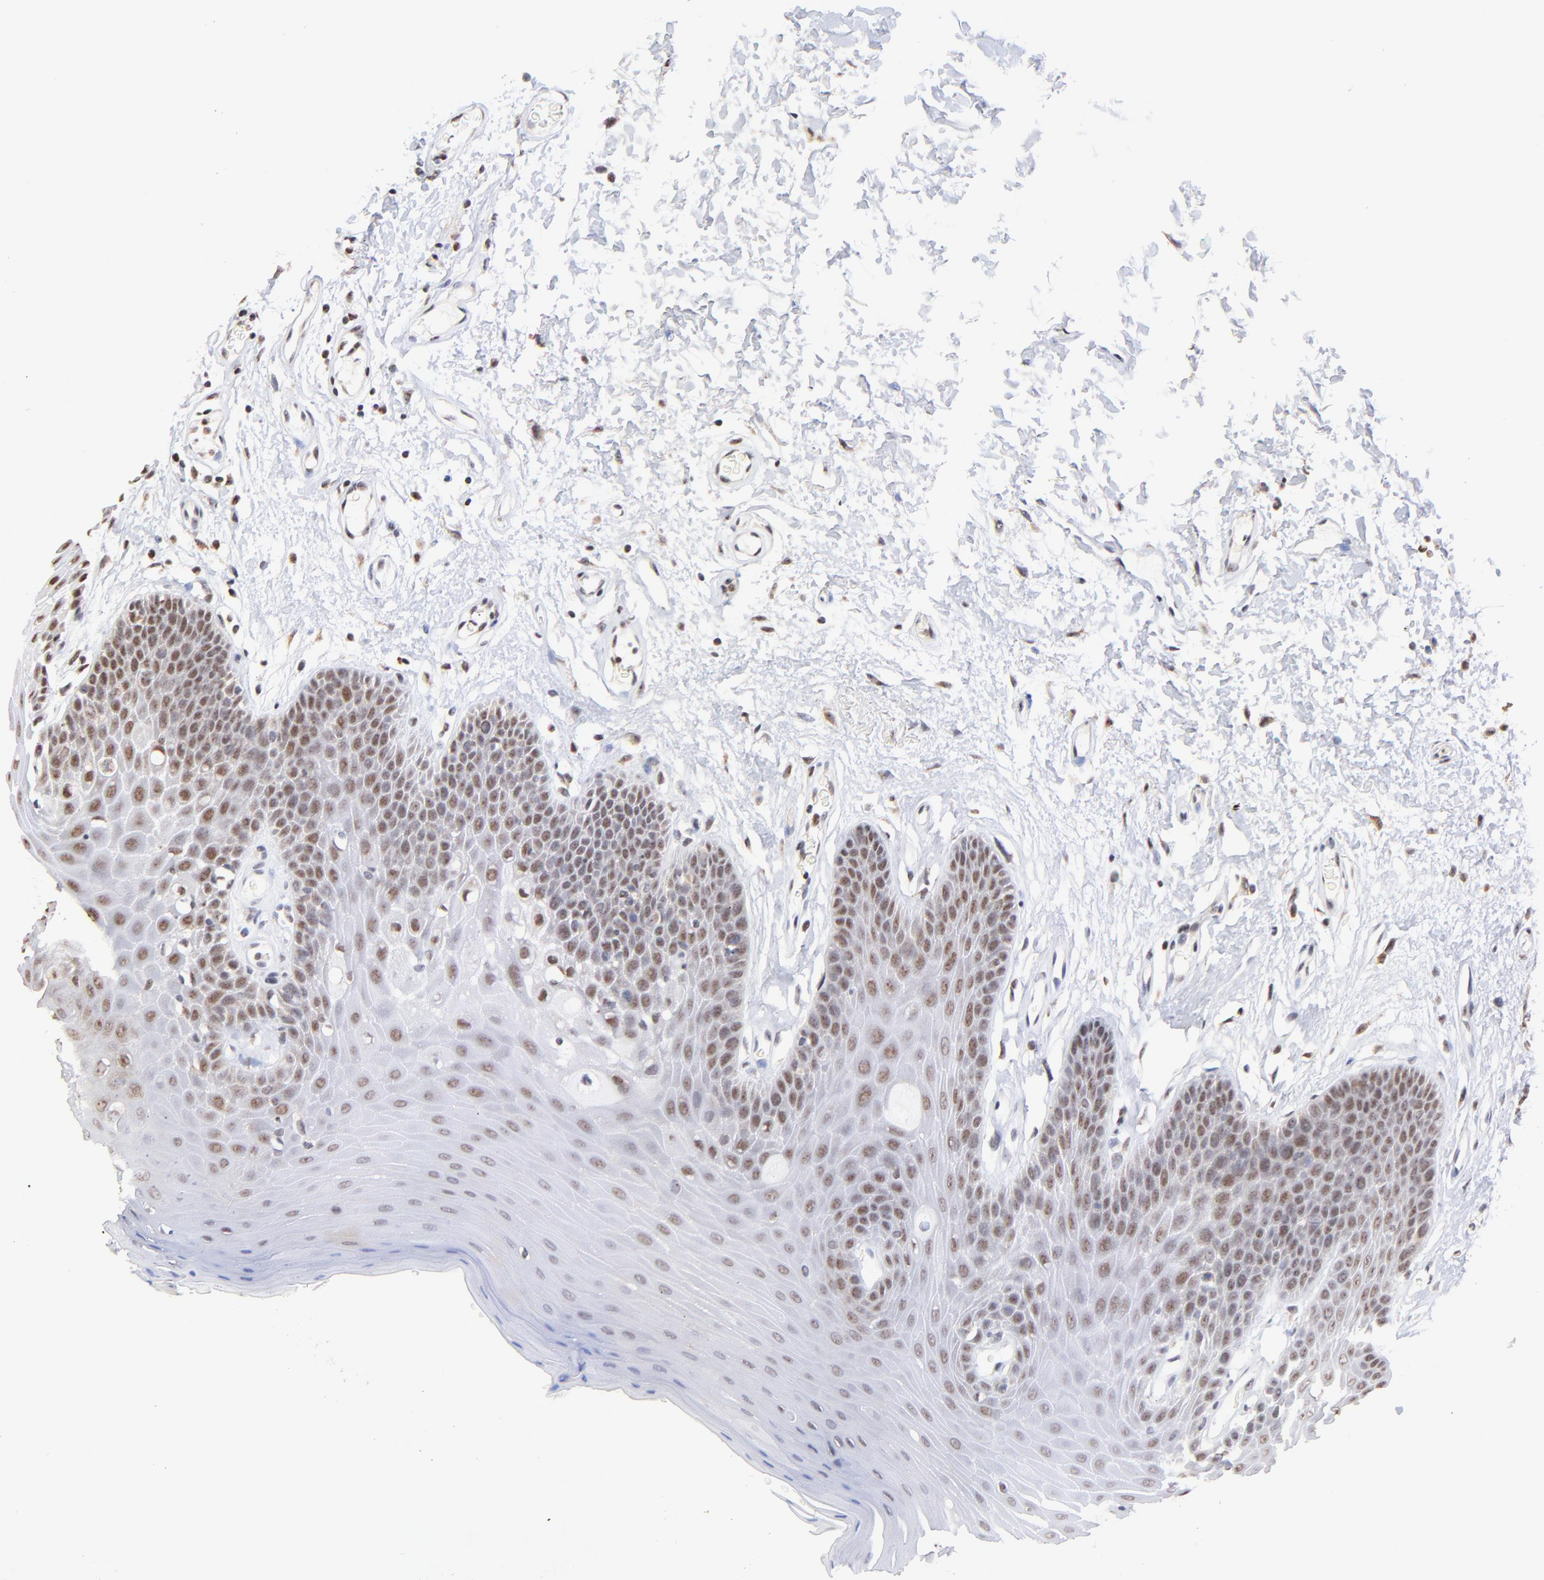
{"staining": {"intensity": "weak", "quantity": "<25%", "location": "nuclear"}, "tissue": "oral mucosa", "cell_type": "Squamous epithelial cells", "image_type": "normal", "snomed": [{"axis": "morphology", "description": "Normal tissue, NOS"}, {"axis": "morphology", "description": "Squamous cell carcinoma, NOS"}, {"axis": "topography", "description": "Skeletal muscle"}, {"axis": "topography", "description": "Oral tissue"}, {"axis": "topography", "description": "Head-Neck"}], "caption": "The photomicrograph shows no staining of squamous epithelial cells in normal oral mucosa.", "gene": "ZNF670", "patient": {"sex": "male", "age": 71}}